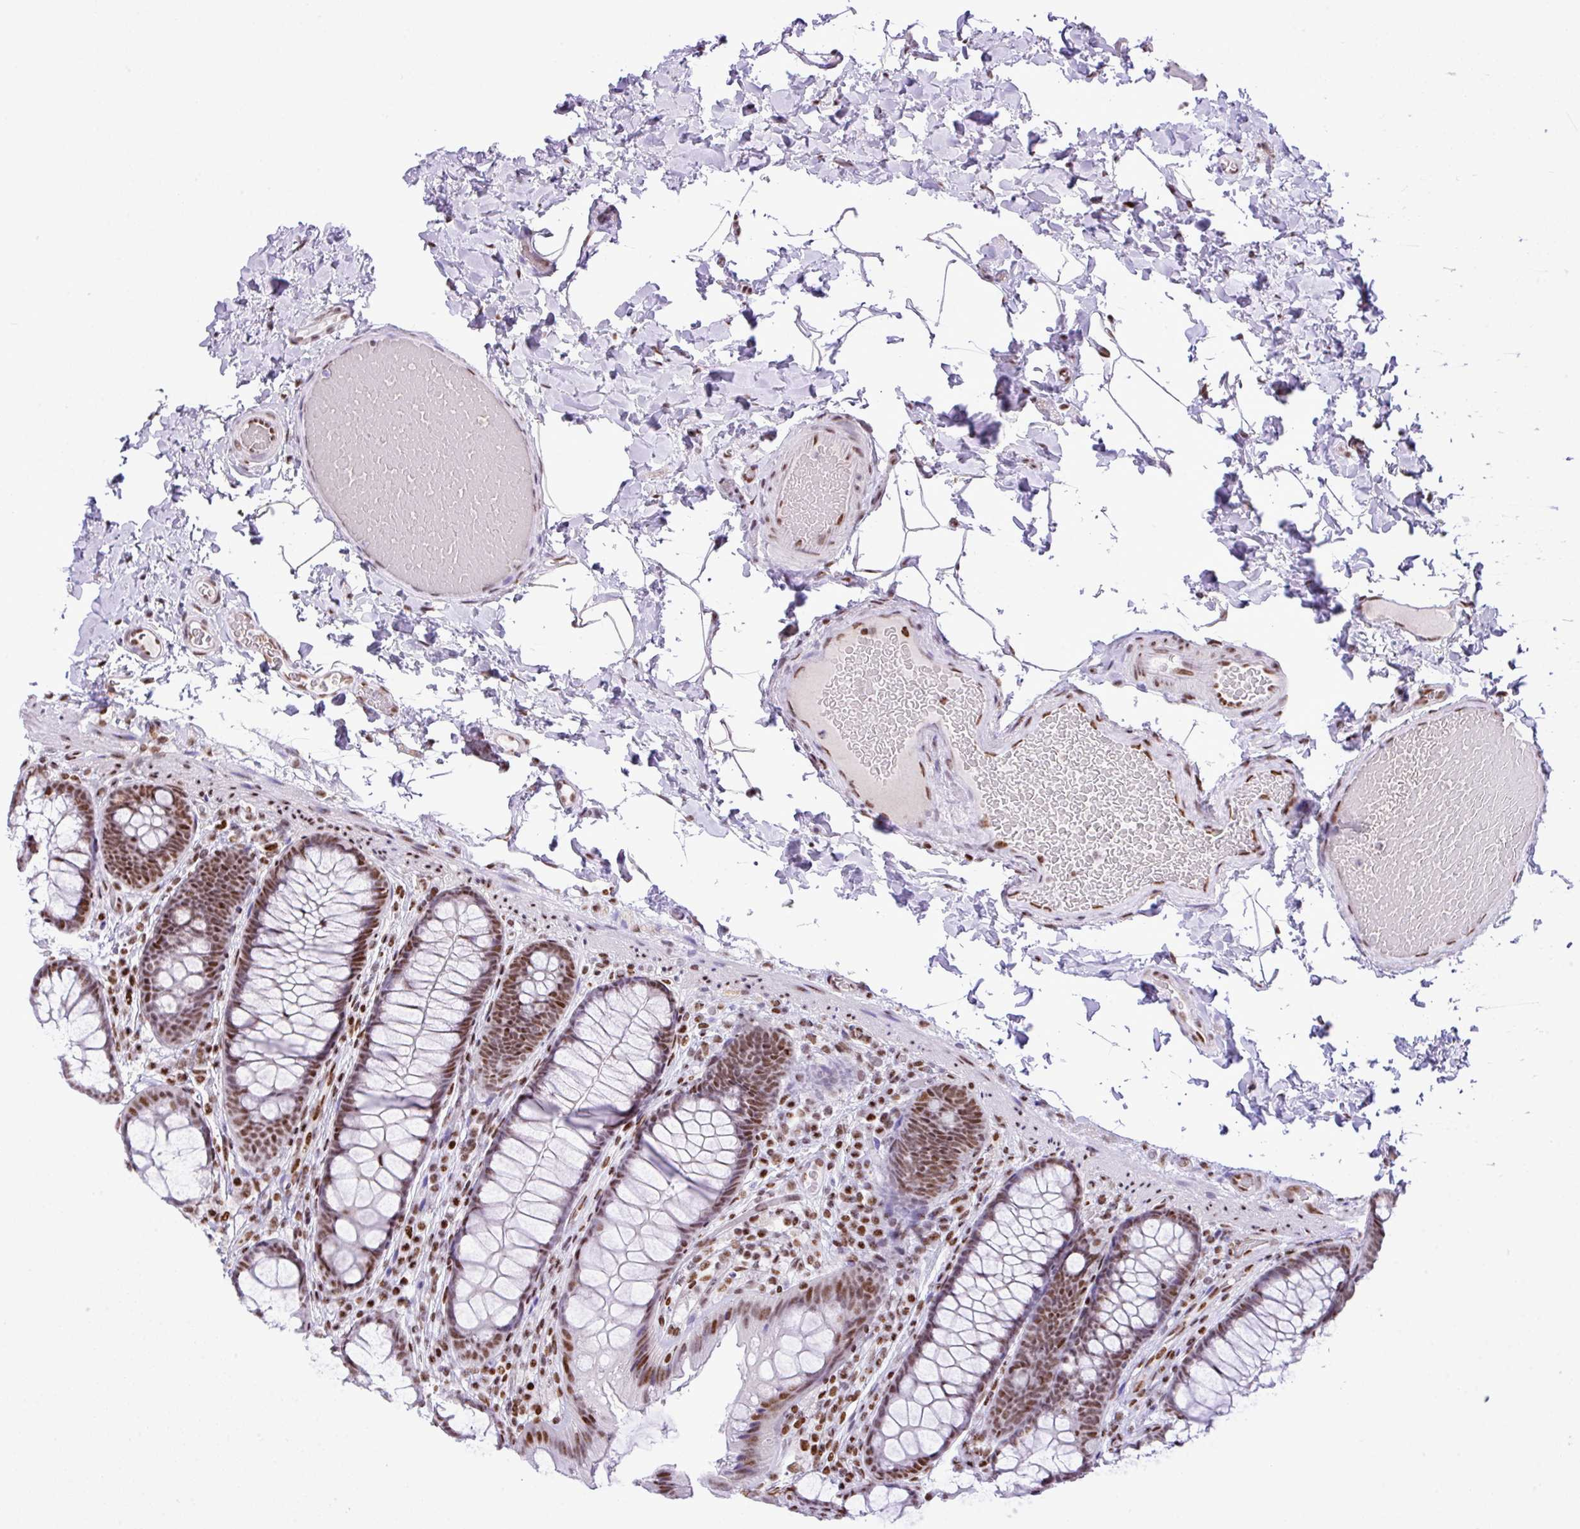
{"staining": {"intensity": "moderate", "quantity": ">75%", "location": "nuclear"}, "tissue": "colon", "cell_type": "Endothelial cells", "image_type": "normal", "snomed": [{"axis": "morphology", "description": "Normal tissue, NOS"}, {"axis": "topography", "description": "Colon"}], "caption": "About >75% of endothelial cells in normal human colon demonstrate moderate nuclear protein staining as visualized by brown immunohistochemical staining.", "gene": "RARG", "patient": {"sex": "male", "age": 46}}